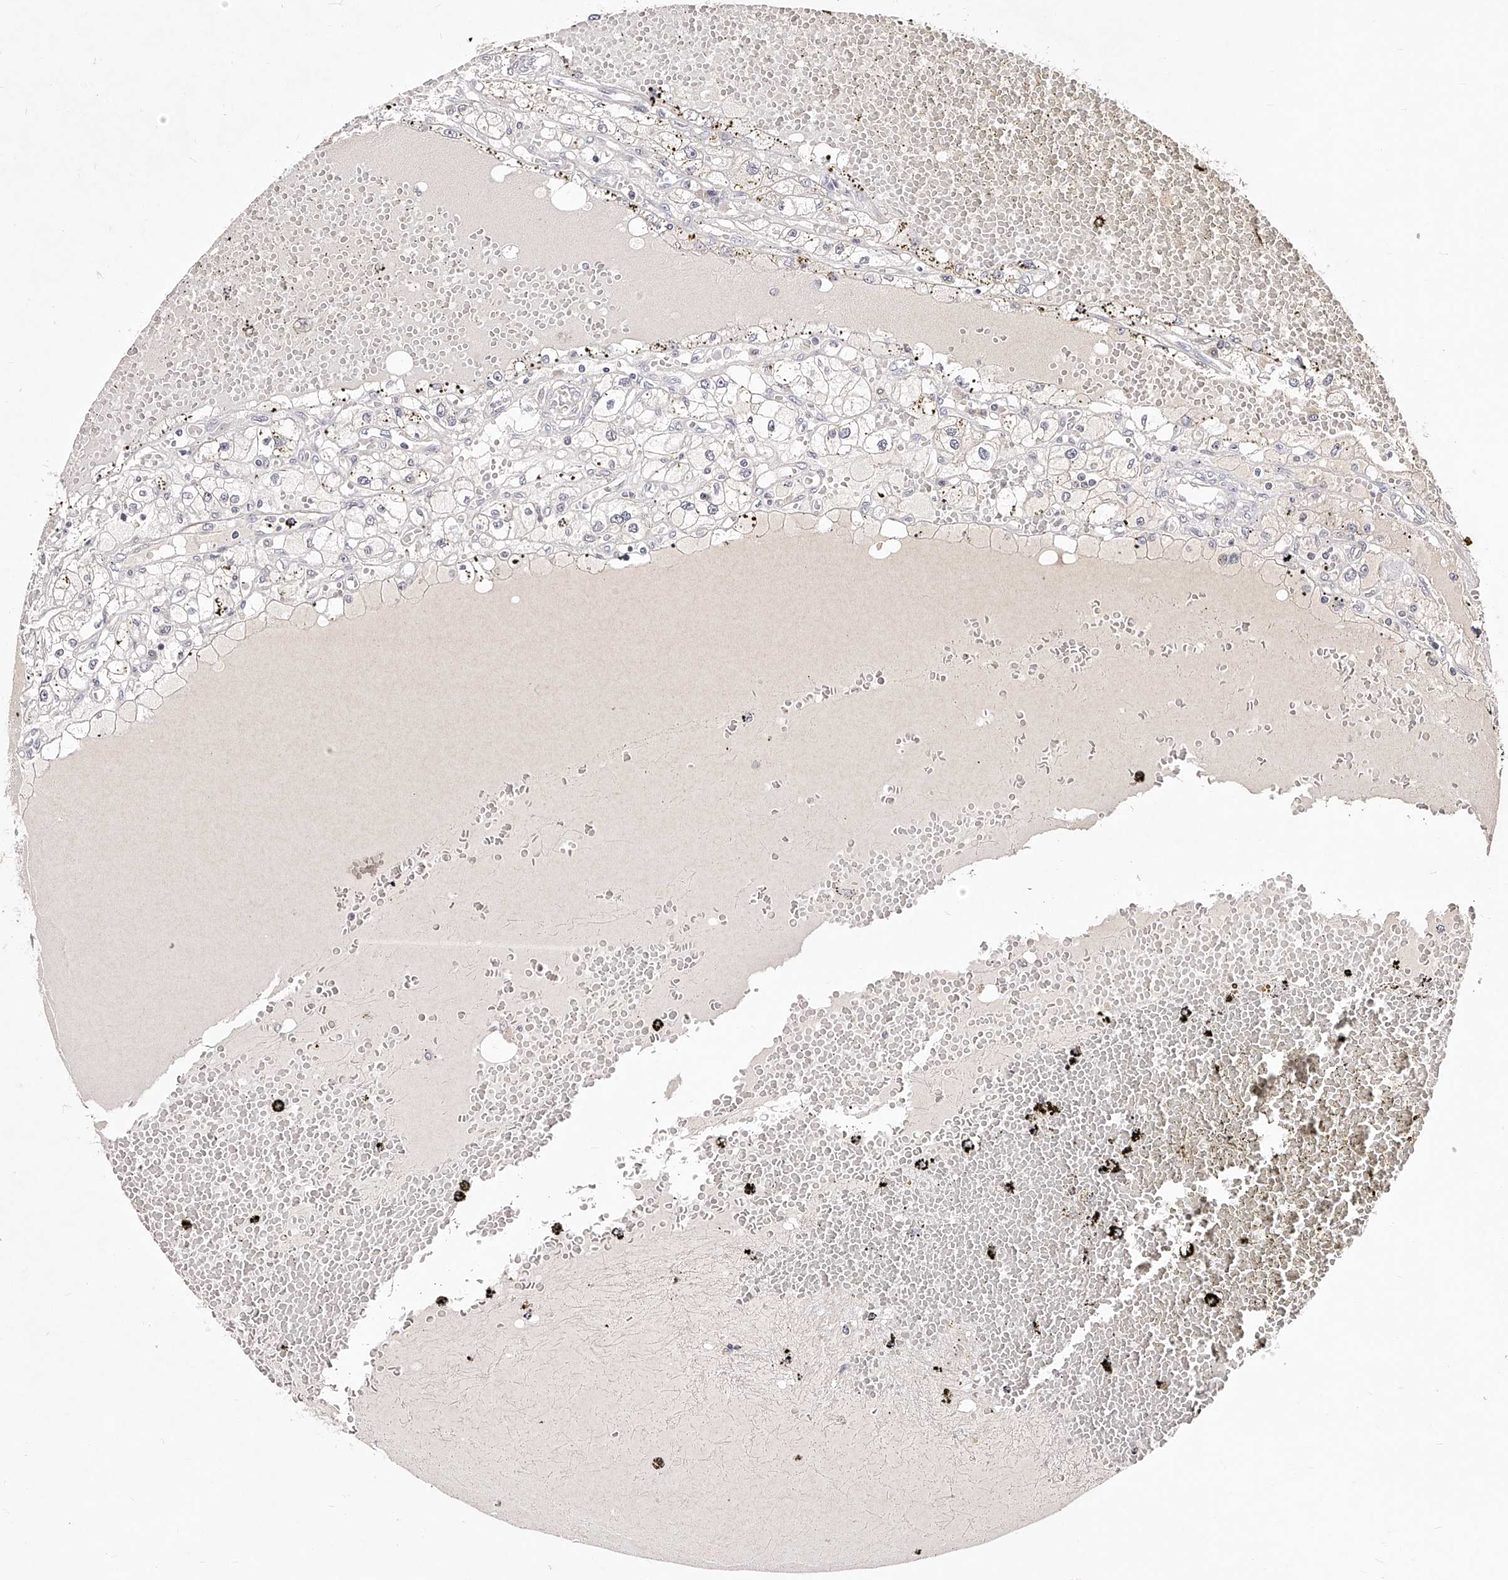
{"staining": {"intensity": "negative", "quantity": "none", "location": "none"}, "tissue": "renal cancer", "cell_type": "Tumor cells", "image_type": "cancer", "snomed": [{"axis": "morphology", "description": "Adenocarcinoma, NOS"}, {"axis": "topography", "description": "Kidney"}], "caption": "This is a photomicrograph of IHC staining of renal cancer, which shows no staining in tumor cells.", "gene": "PHACTR1", "patient": {"sex": "male", "age": 56}}